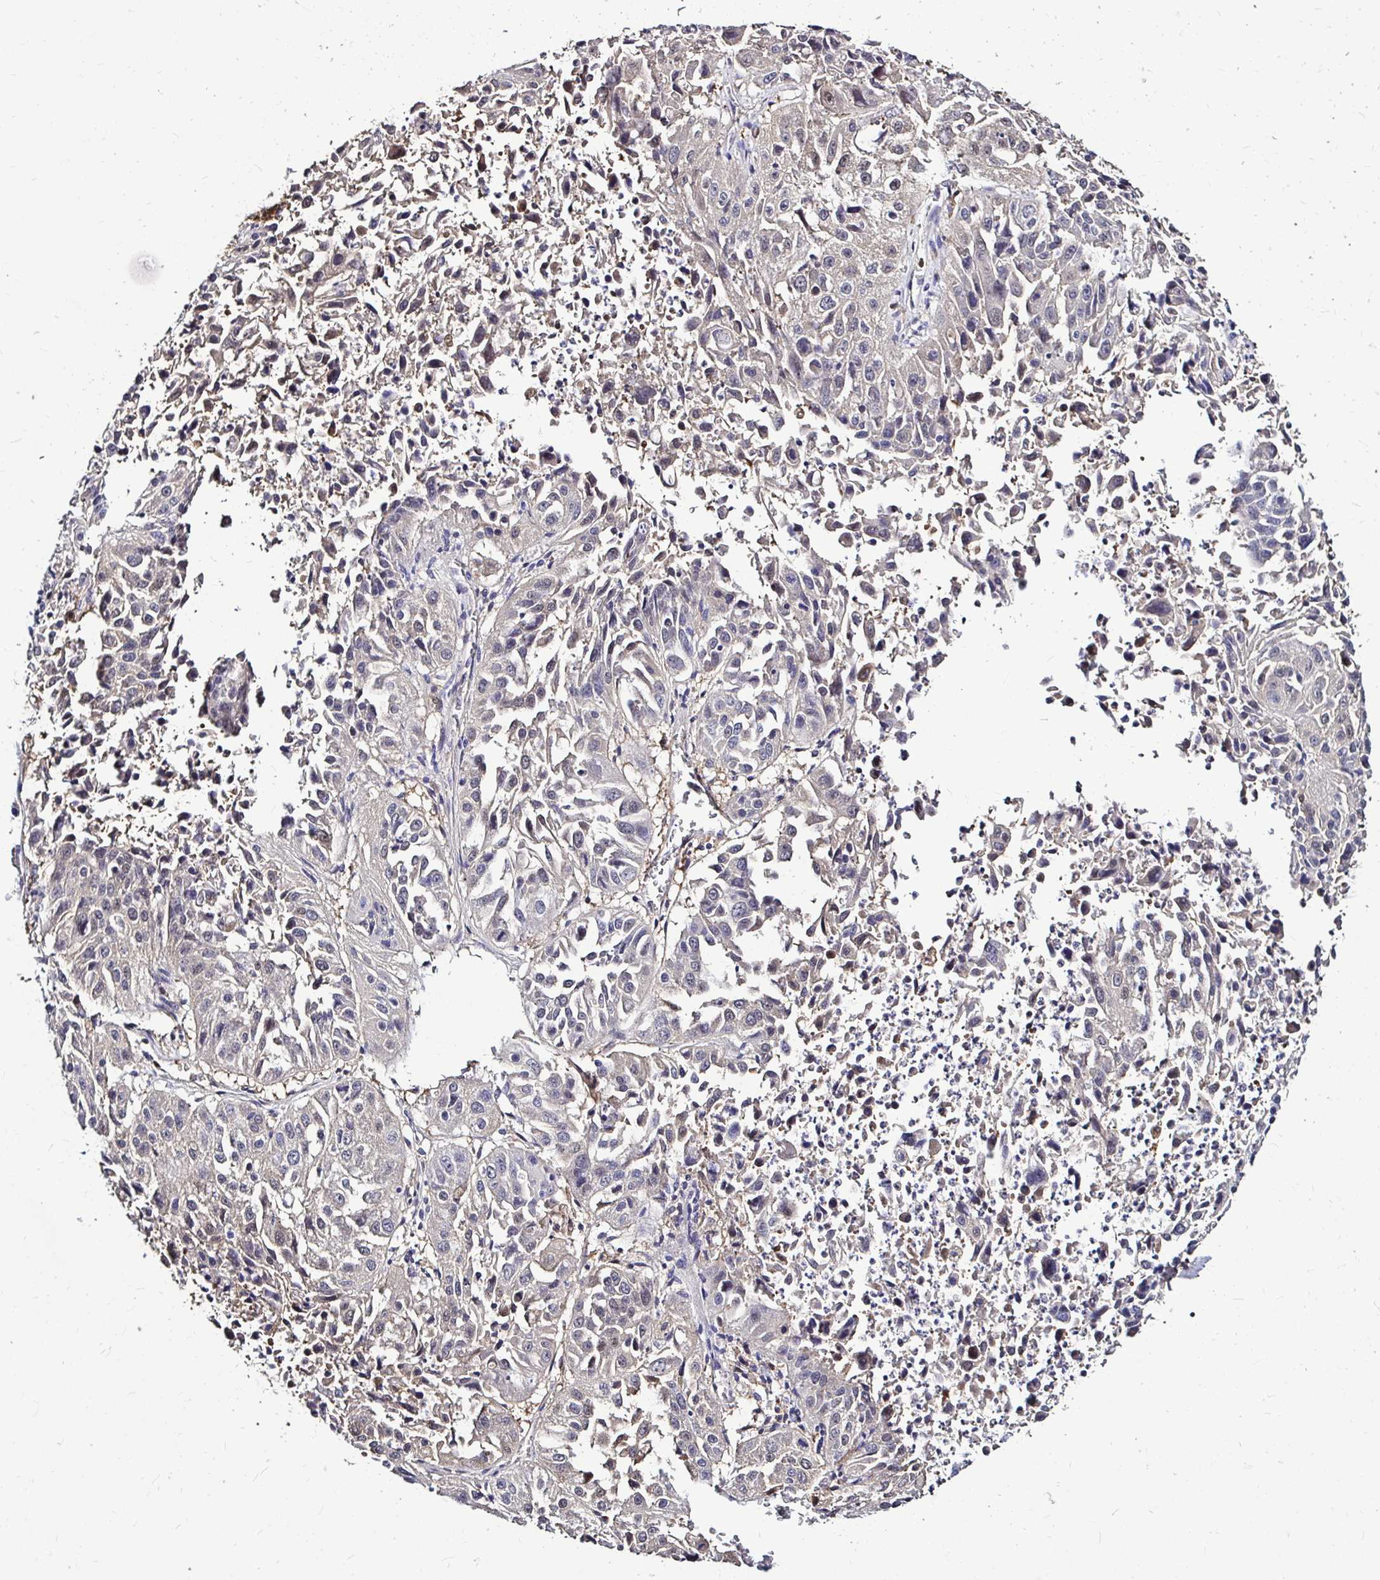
{"staining": {"intensity": "negative", "quantity": "none", "location": "none"}, "tissue": "lung cancer", "cell_type": "Tumor cells", "image_type": "cancer", "snomed": [{"axis": "morphology", "description": "Squamous cell carcinoma, NOS"}, {"axis": "topography", "description": "Lung"}], "caption": "Immunohistochemistry micrograph of neoplastic tissue: human lung cancer (squamous cell carcinoma) stained with DAB (3,3'-diaminobenzidine) reveals no significant protein positivity in tumor cells.", "gene": "IDH1", "patient": {"sex": "female", "age": 61}}